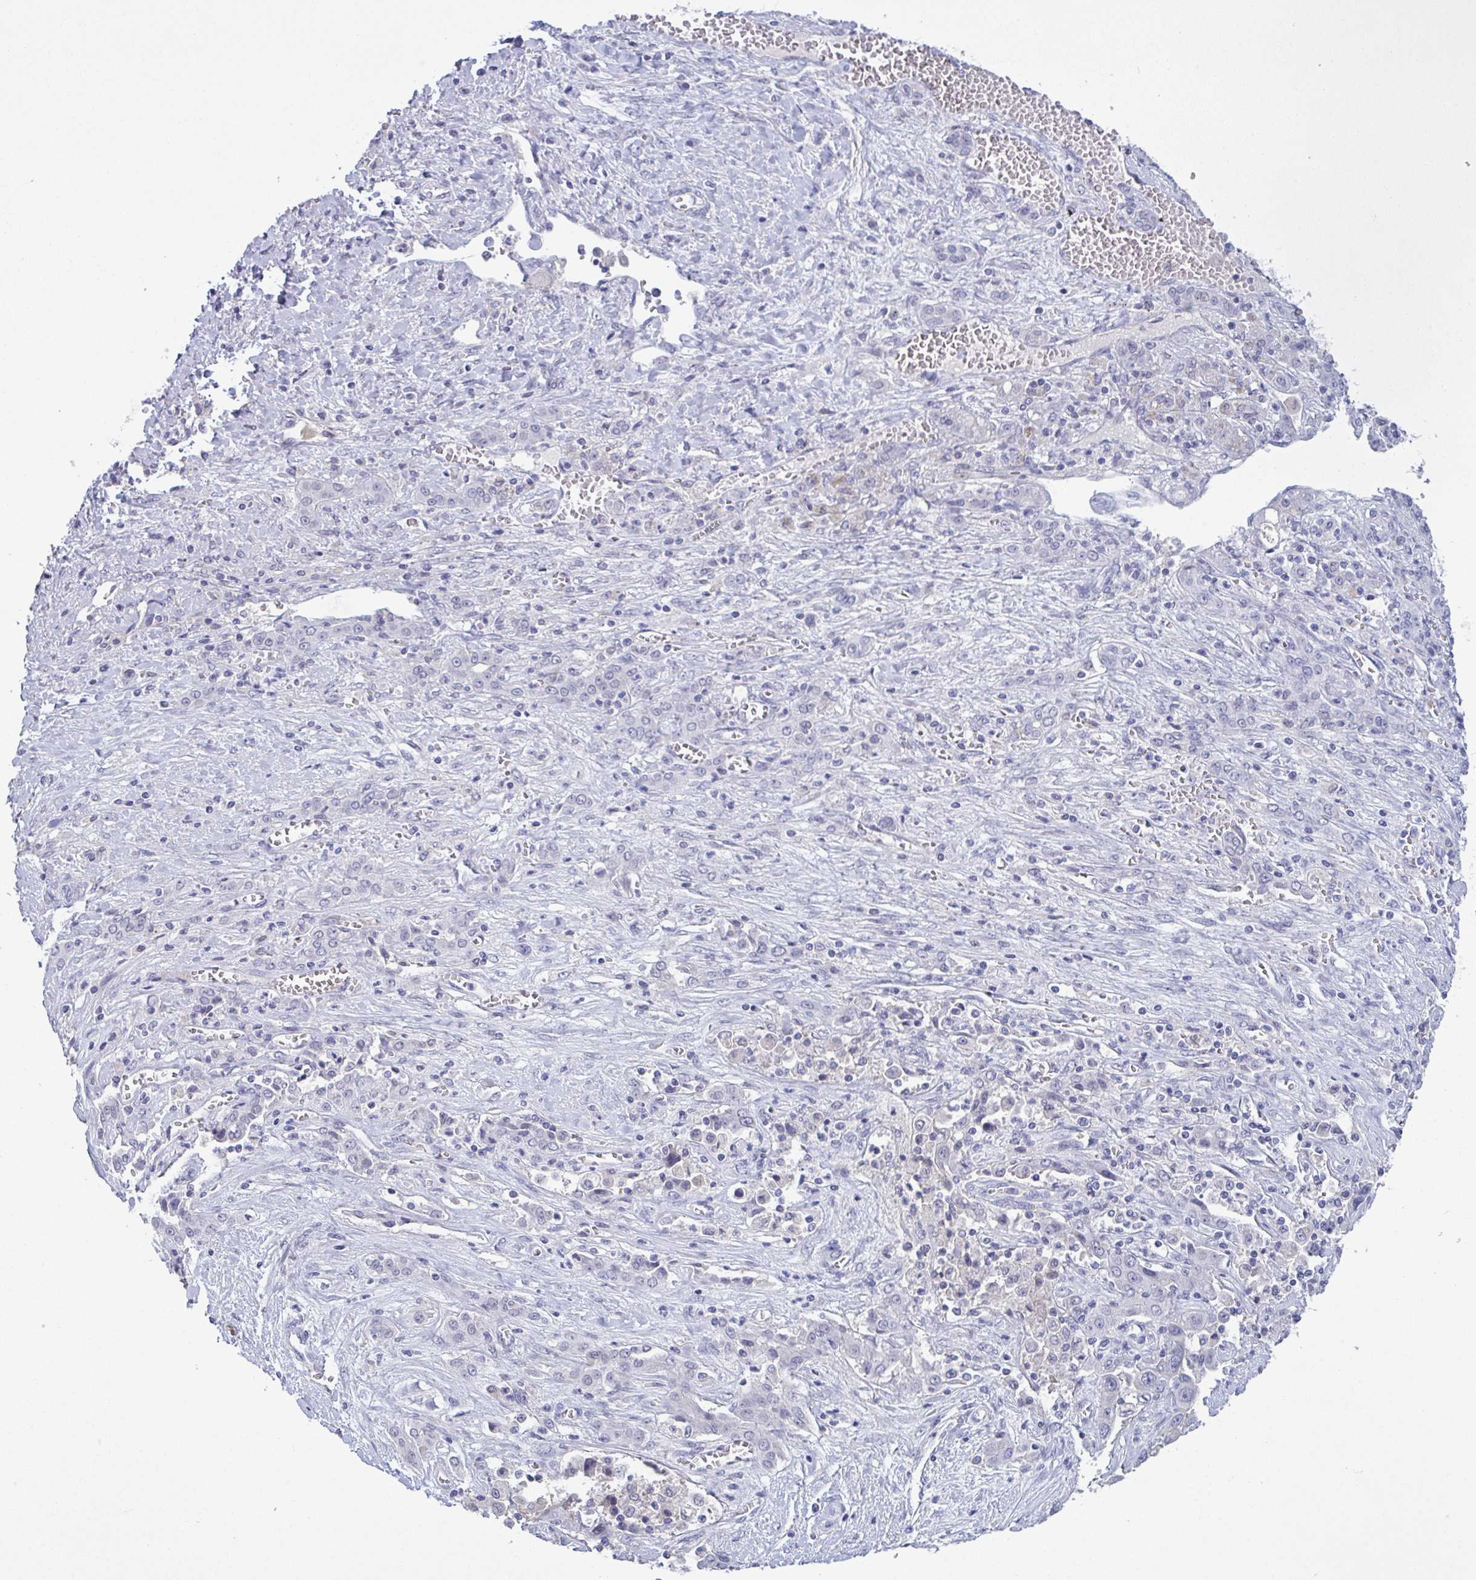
{"staining": {"intensity": "negative", "quantity": "none", "location": "none"}, "tissue": "liver cancer", "cell_type": "Tumor cells", "image_type": "cancer", "snomed": [{"axis": "morphology", "description": "Cholangiocarcinoma"}, {"axis": "topography", "description": "Liver"}], "caption": "DAB immunohistochemical staining of human liver cancer shows no significant positivity in tumor cells.", "gene": "SERPINB13", "patient": {"sex": "female", "age": 52}}